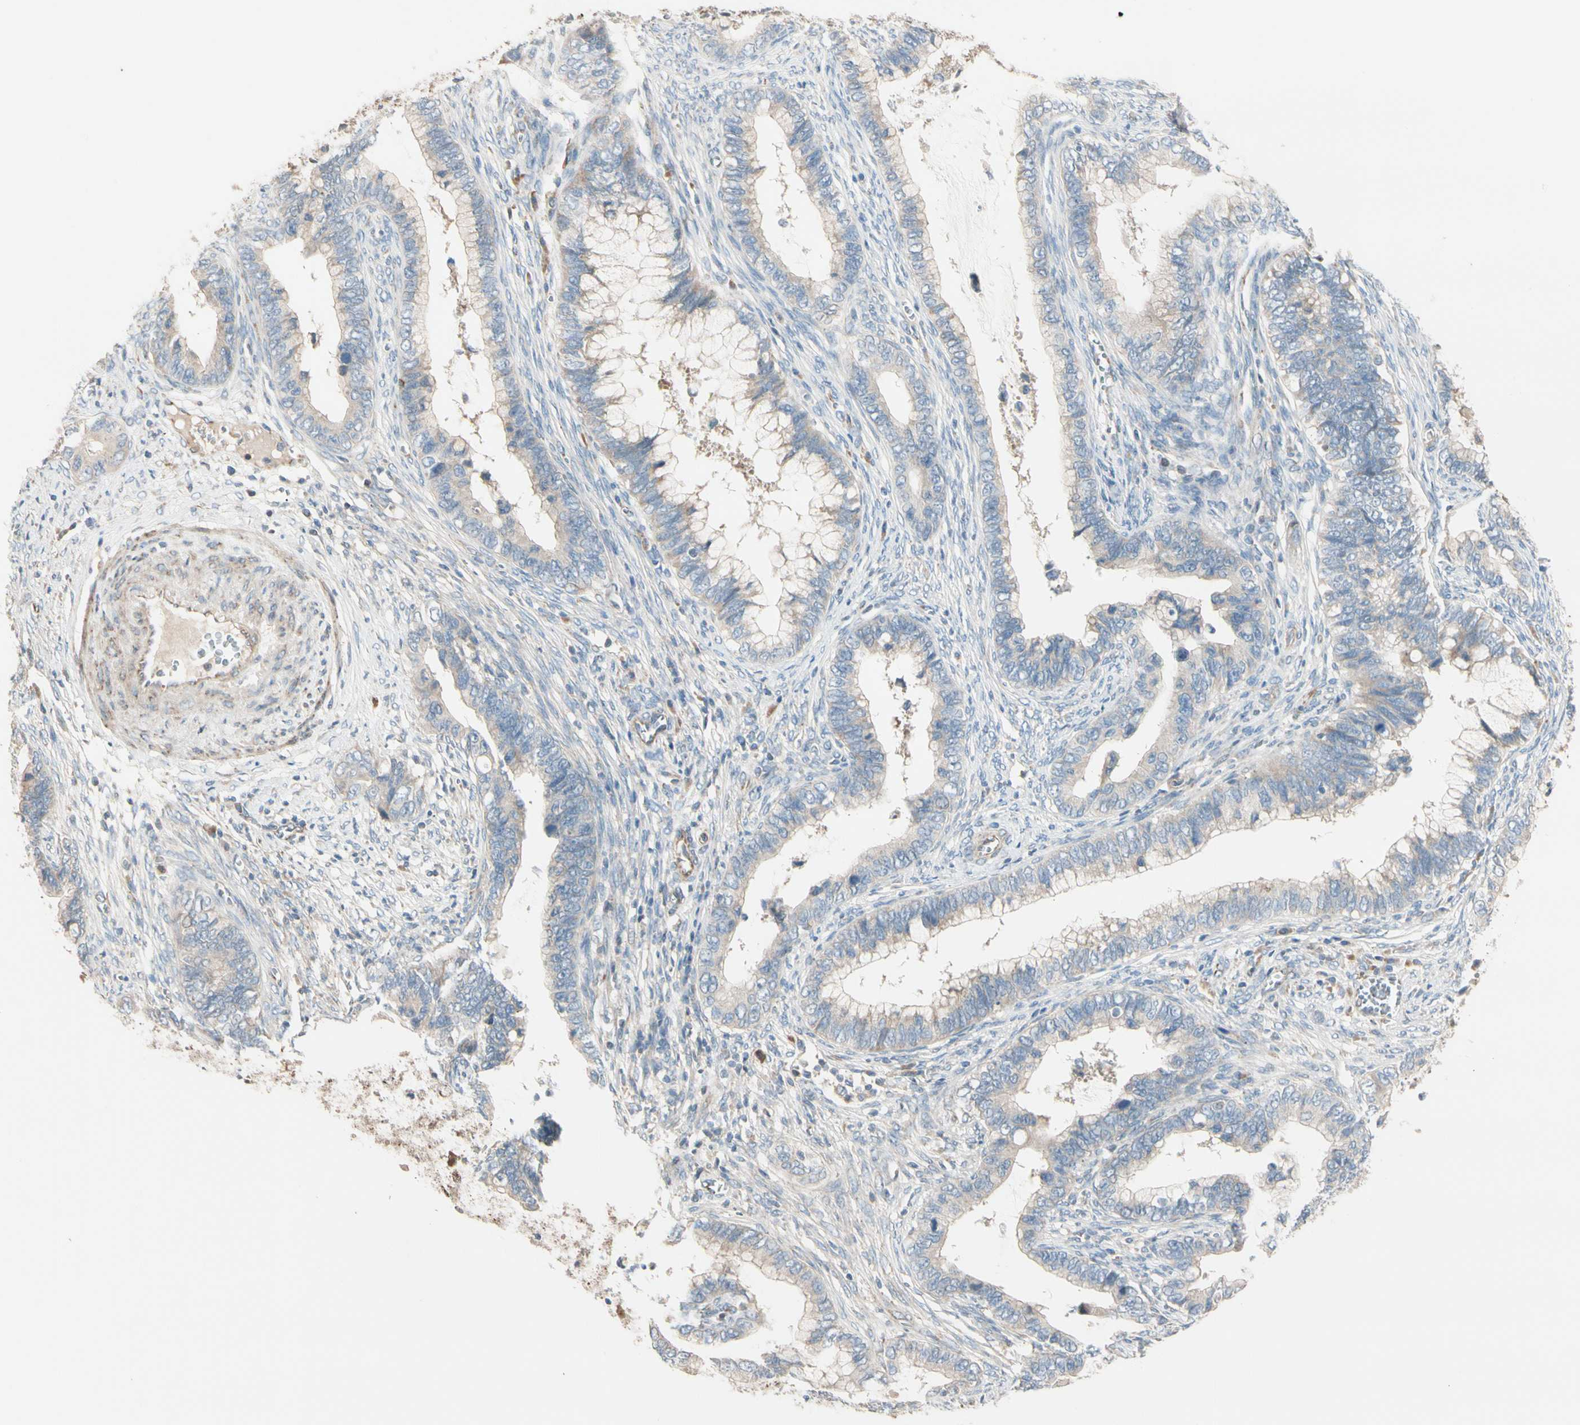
{"staining": {"intensity": "weak", "quantity": ">75%", "location": "cytoplasmic/membranous"}, "tissue": "cervical cancer", "cell_type": "Tumor cells", "image_type": "cancer", "snomed": [{"axis": "morphology", "description": "Adenocarcinoma, NOS"}, {"axis": "topography", "description": "Cervix"}], "caption": "High-power microscopy captured an immunohistochemistry image of adenocarcinoma (cervical), revealing weak cytoplasmic/membranous staining in approximately >75% of tumor cells.", "gene": "EPHA3", "patient": {"sex": "female", "age": 44}}